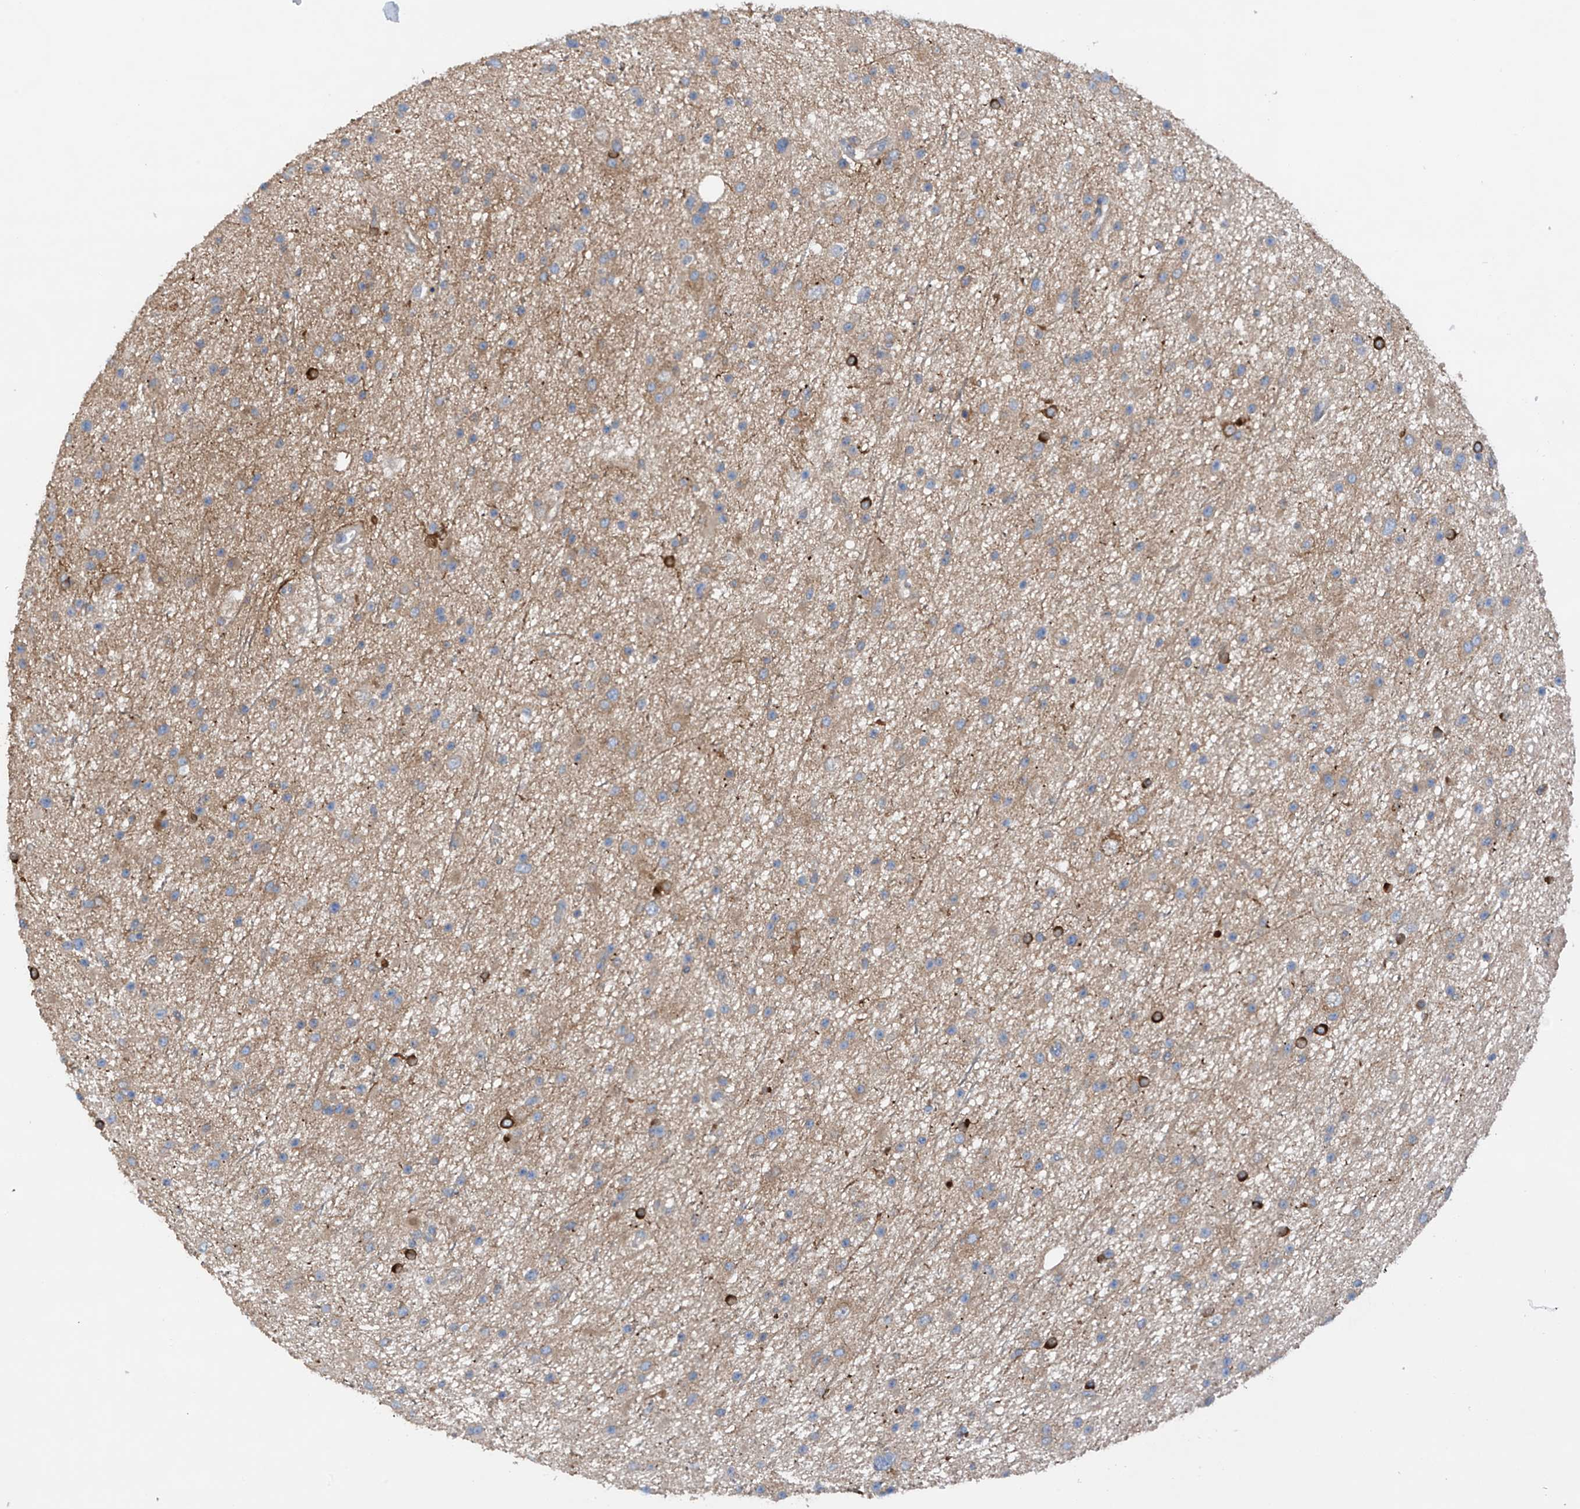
{"staining": {"intensity": "weak", "quantity": "<25%", "location": "cytoplasmic/membranous"}, "tissue": "glioma", "cell_type": "Tumor cells", "image_type": "cancer", "snomed": [{"axis": "morphology", "description": "Glioma, malignant, Low grade"}, {"axis": "topography", "description": "Cerebral cortex"}], "caption": "Immunohistochemistry (IHC) of human low-grade glioma (malignant) reveals no staining in tumor cells.", "gene": "PHACTR2", "patient": {"sex": "female", "age": 39}}